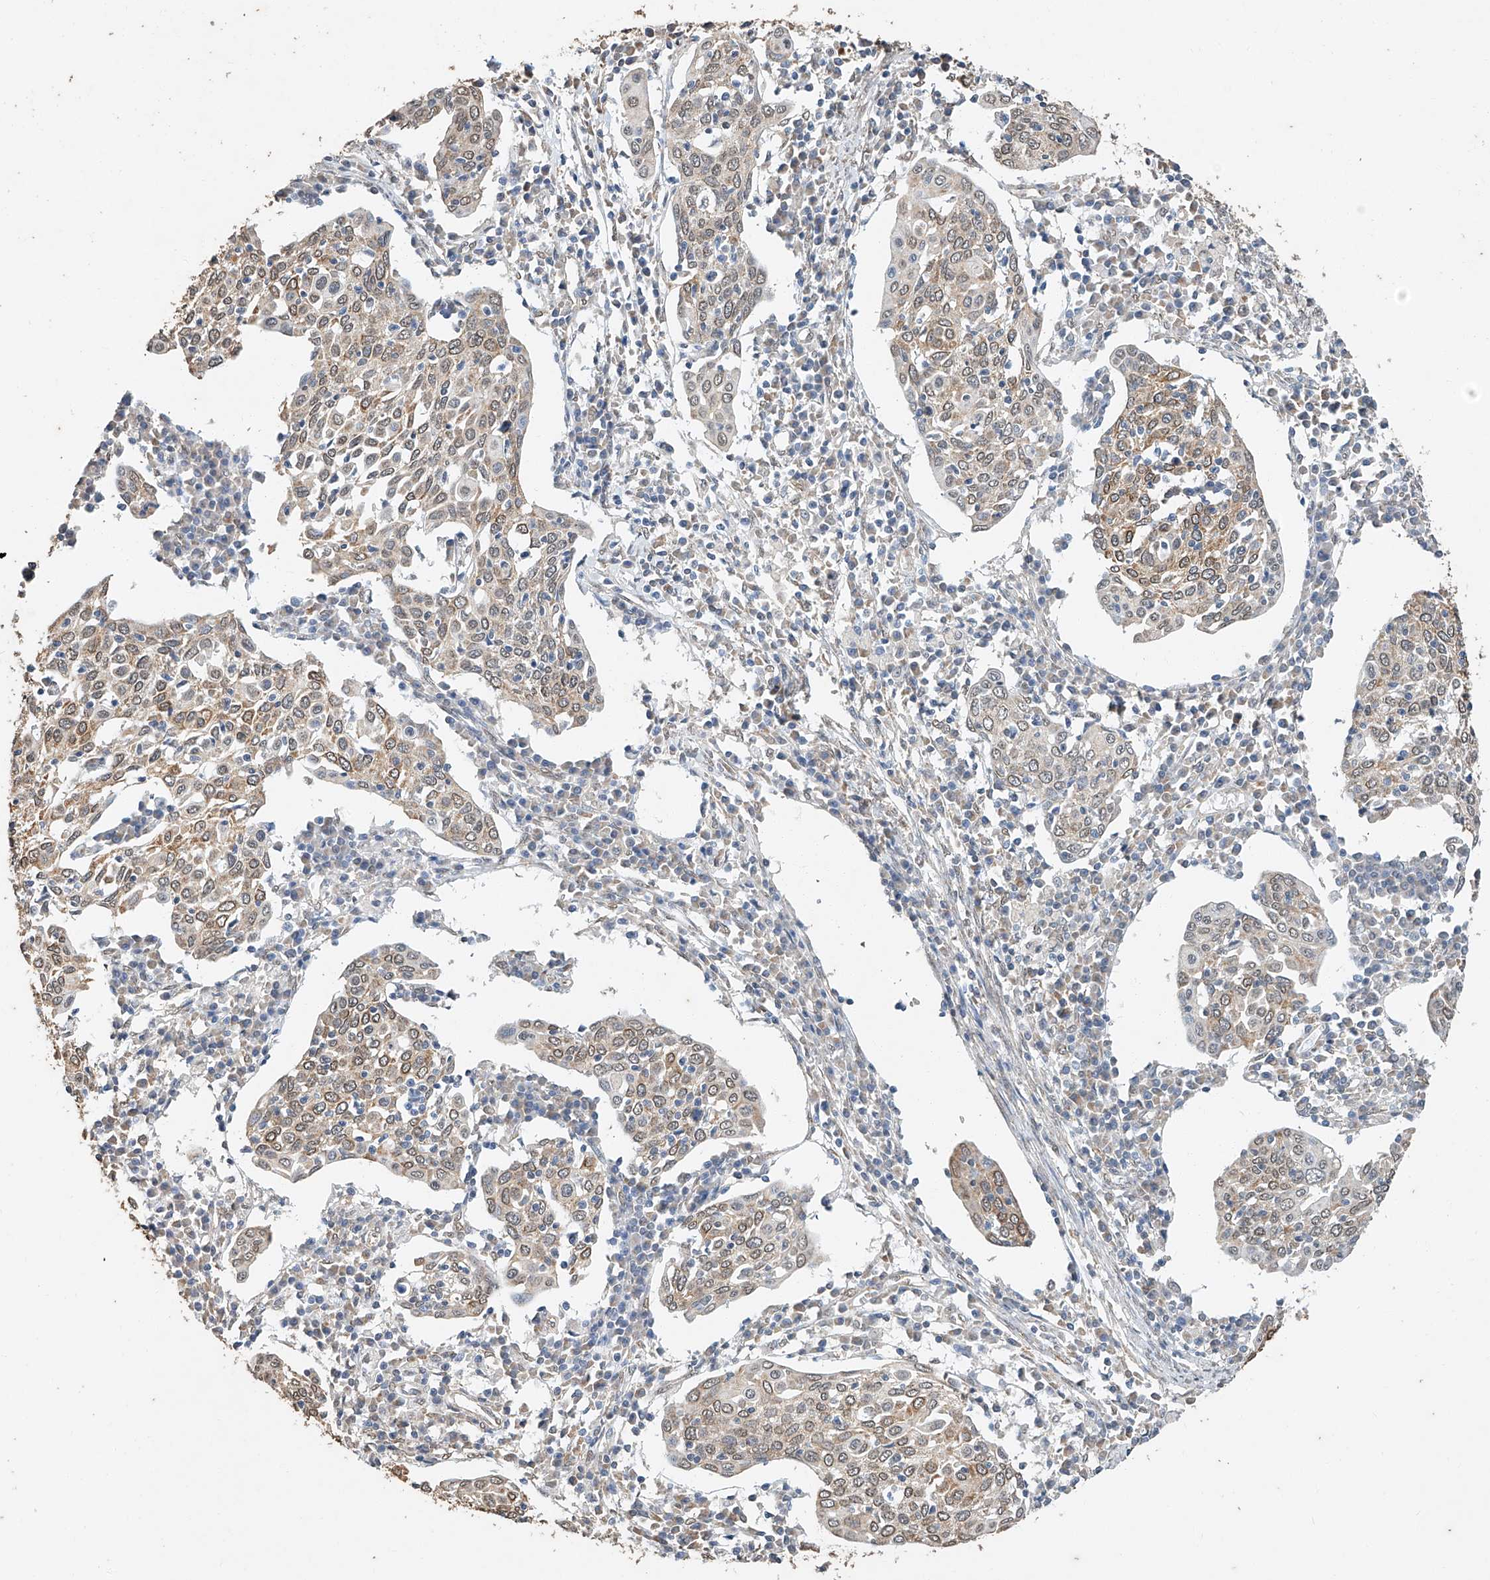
{"staining": {"intensity": "moderate", "quantity": ">75%", "location": "cytoplasmic/membranous,nuclear"}, "tissue": "cervical cancer", "cell_type": "Tumor cells", "image_type": "cancer", "snomed": [{"axis": "morphology", "description": "Squamous cell carcinoma, NOS"}, {"axis": "topography", "description": "Cervix"}], "caption": "Squamous cell carcinoma (cervical) stained for a protein reveals moderate cytoplasmic/membranous and nuclear positivity in tumor cells.", "gene": "CERS4", "patient": {"sex": "female", "age": 40}}